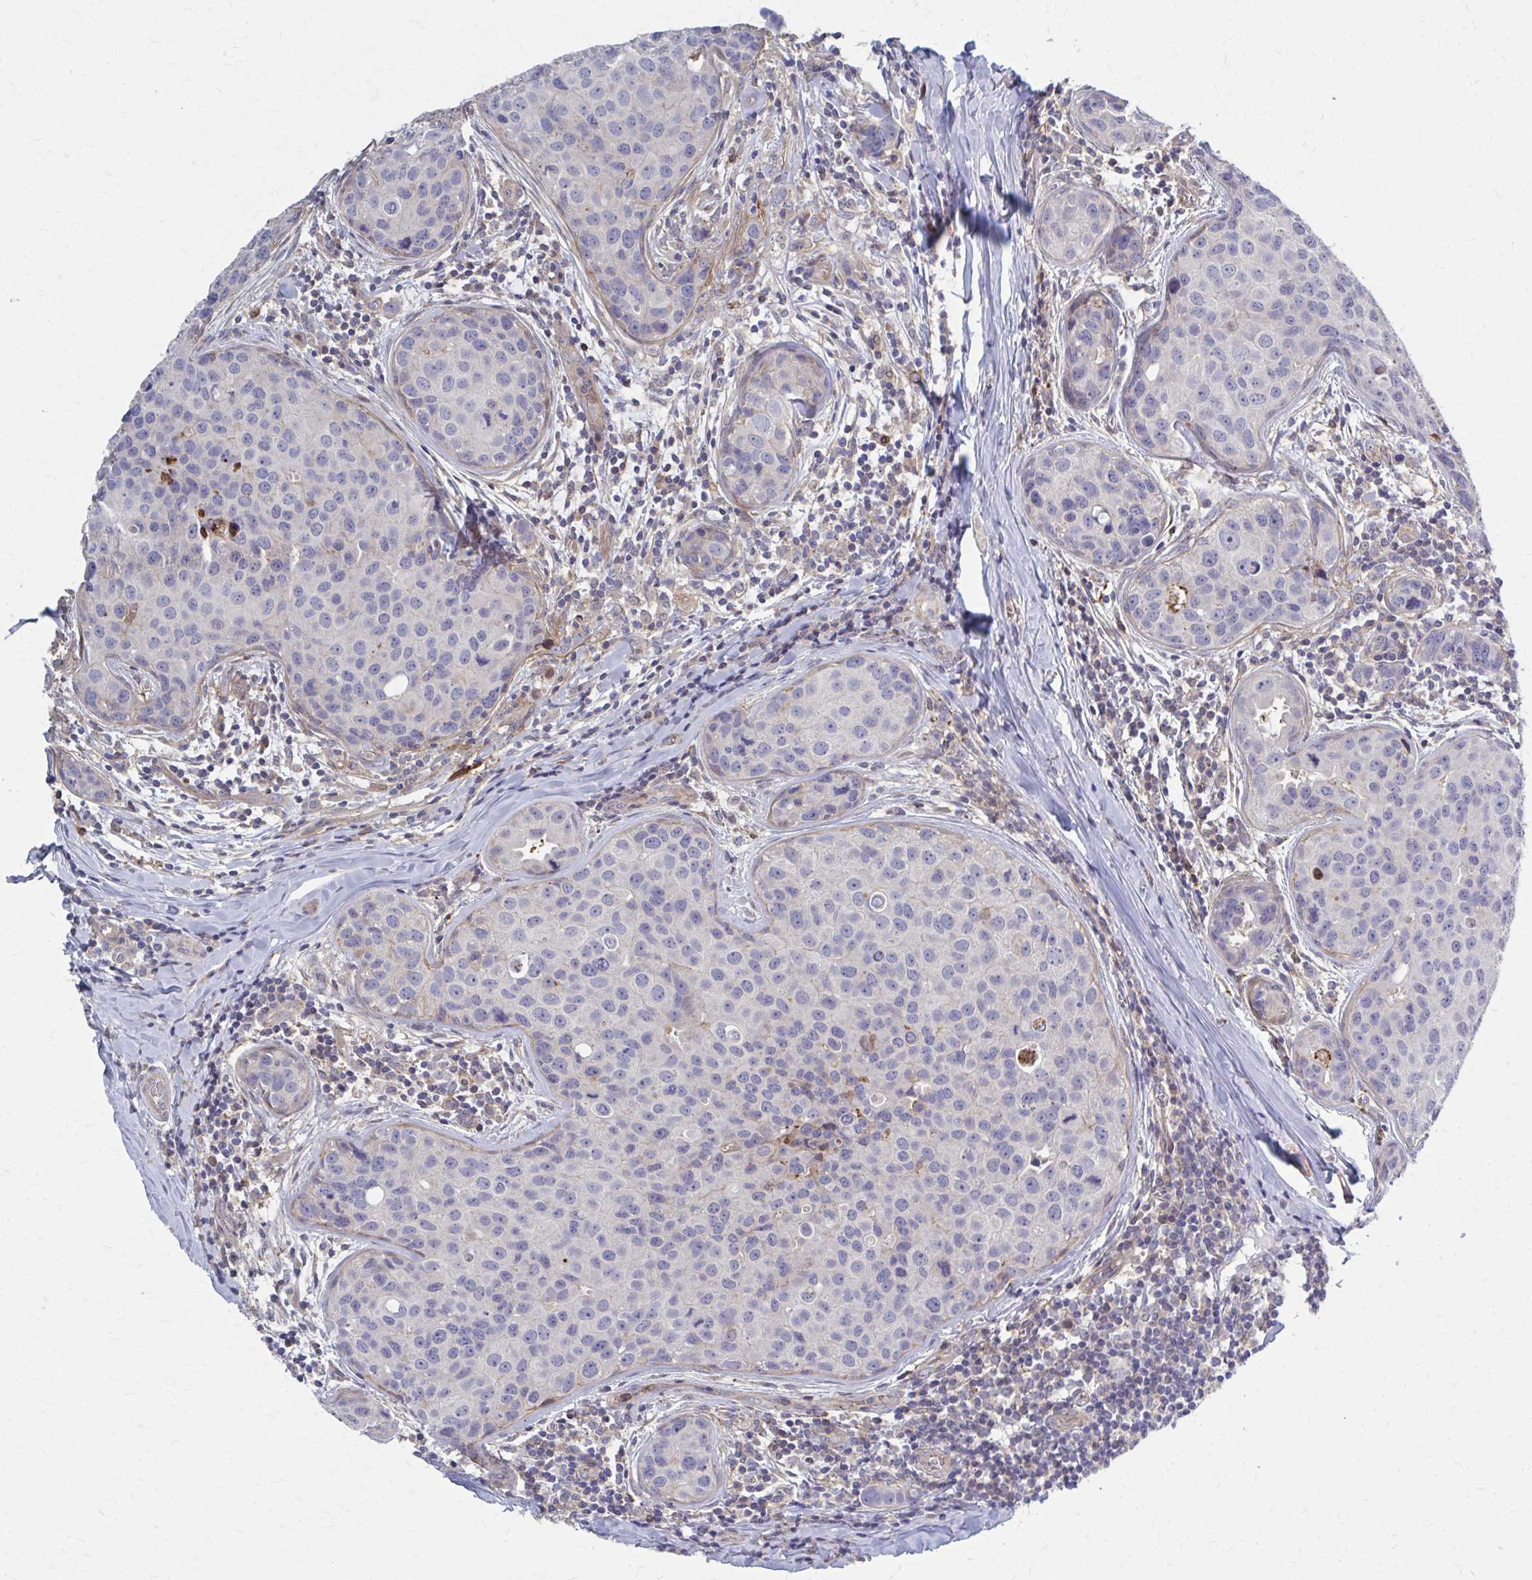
{"staining": {"intensity": "negative", "quantity": "none", "location": "none"}, "tissue": "breast cancer", "cell_type": "Tumor cells", "image_type": "cancer", "snomed": [{"axis": "morphology", "description": "Duct carcinoma"}, {"axis": "topography", "description": "Breast"}], "caption": "Tumor cells are negative for brown protein staining in intraductal carcinoma (breast). (Stains: DAB (3,3'-diaminobenzidine) immunohistochemistry with hematoxylin counter stain, Microscopy: brightfield microscopy at high magnification).", "gene": "MMP14", "patient": {"sex": "female", "age": 24}}